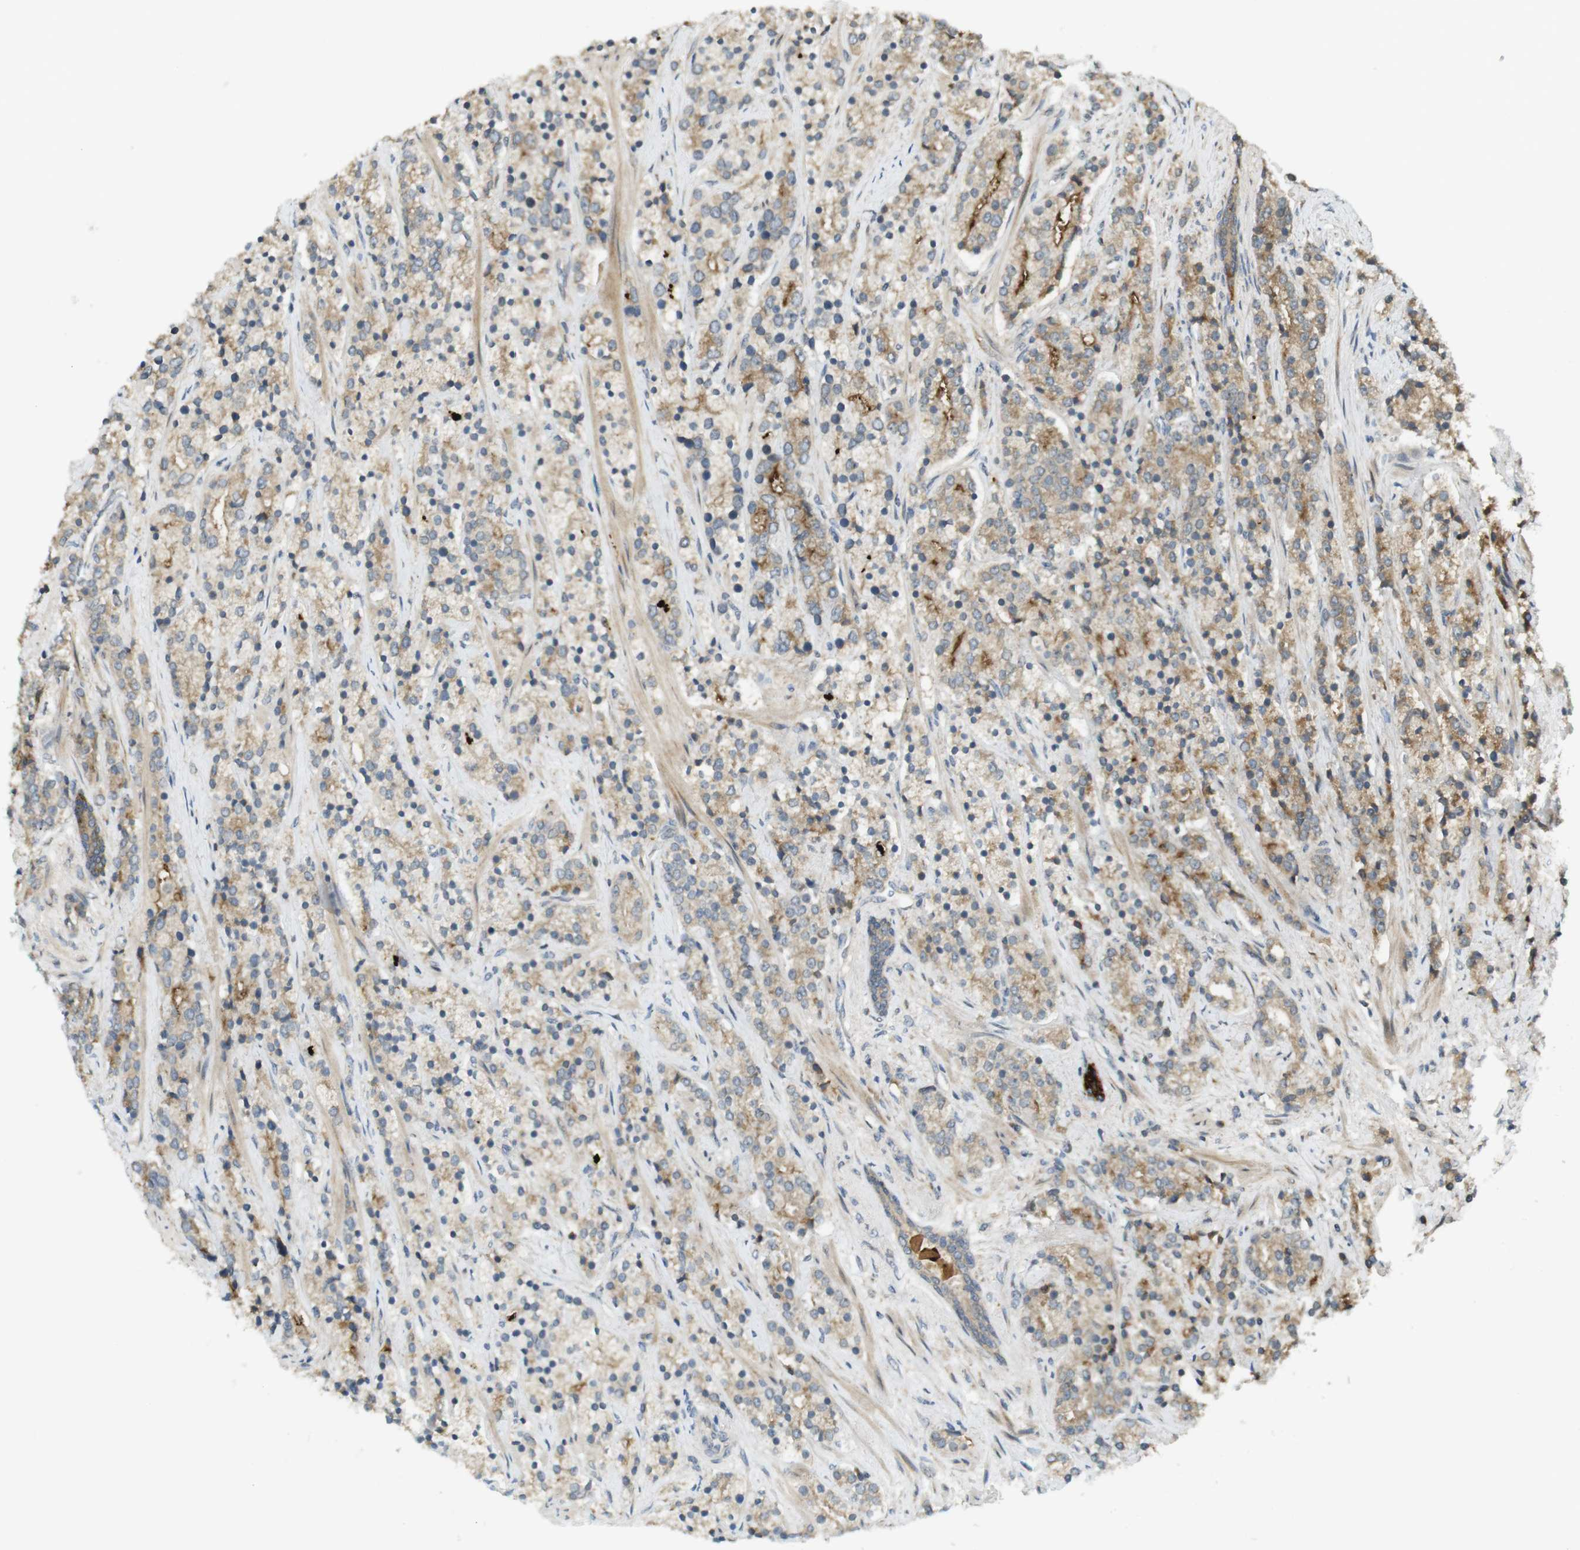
{"staining": {"intensity": "moderate", "quantity": "25%-75%", "location": "cytoplasmic/membranous"}, "tissue": "prostate cancer", "cell_type": "Tumor cells", "image_type": "cancer", "snomed": [{"axis": "morphology", "description": "Adenocarcinoma, High grade"}, {"axis": "topography", "description": "Prostate"}], "caption": "Immunohistochemistry (IHC) staining of prostate cancer, which shows medium levels of moderate cytoplasmic/membranous staining in approximately 25%-75% of tumor cells indicating moderate cytoplasmic/membranous protein expression. The staining was performed using DAB (brown) for protein detection and nuclei were counterstained in hematoxylin (blue).", "gene": "CLRN3", "patient": {"sex": "male", "age": 71}}